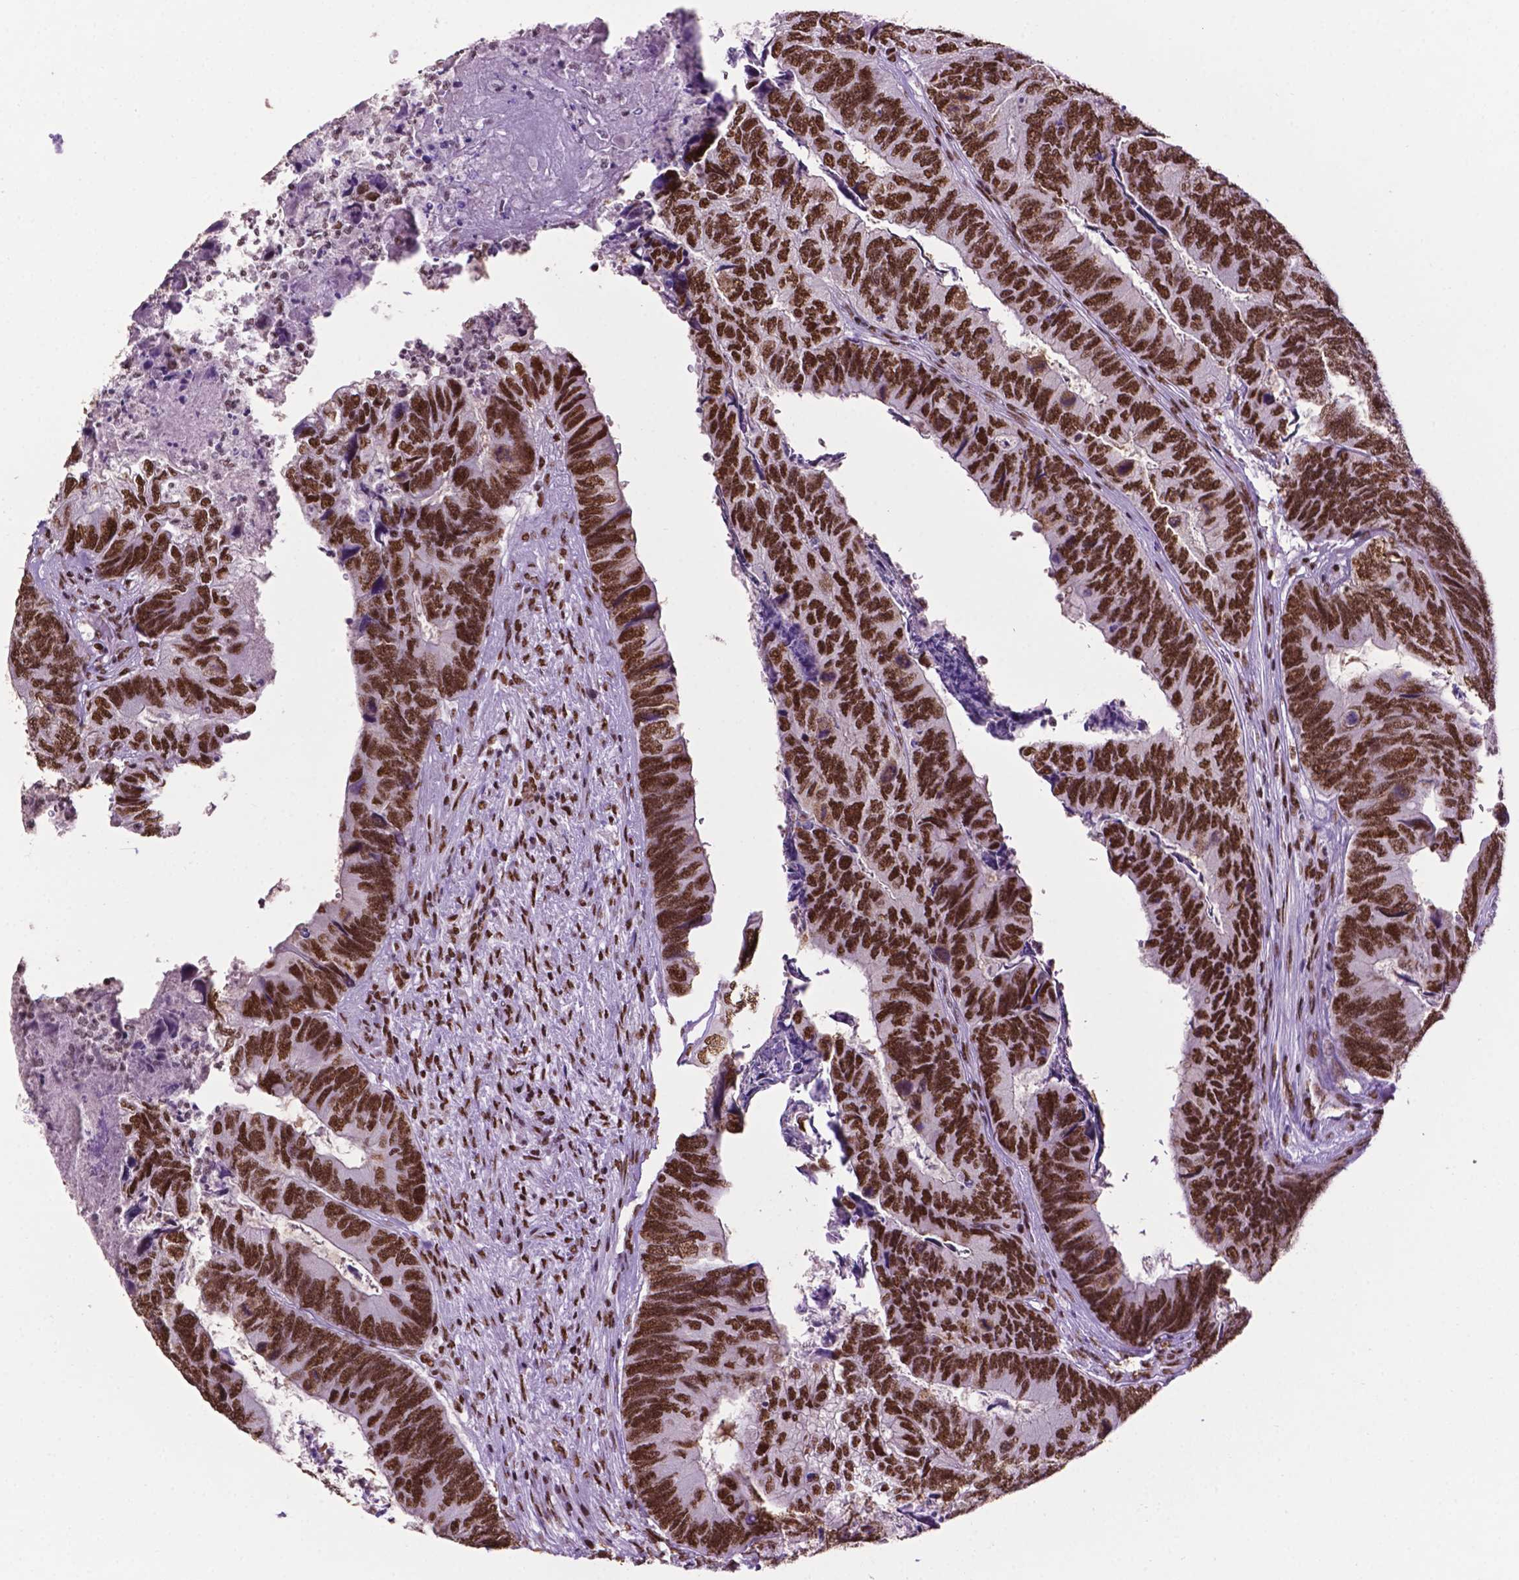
{"staining": {"intensity": "strong", "quantity": ">75%", "location": "nuclear"}, "tissue": "colorectal cancer", "cell_type": "Tumor cells", "image_type": "cancer", "snomed": [{"axis": "morphology", "description": "Adenocarcinoma, NOS"}, {"axis": "topography", "description": "Colon"}], "caption": "Brown immunohistochemical staining in human adenocarcinoma (colorectal) demonstrates strong nuclear staining in approximately >75% of tumor cells.", "gene": "CCAR2", "patient": {"sex": "female", "age": 67}}